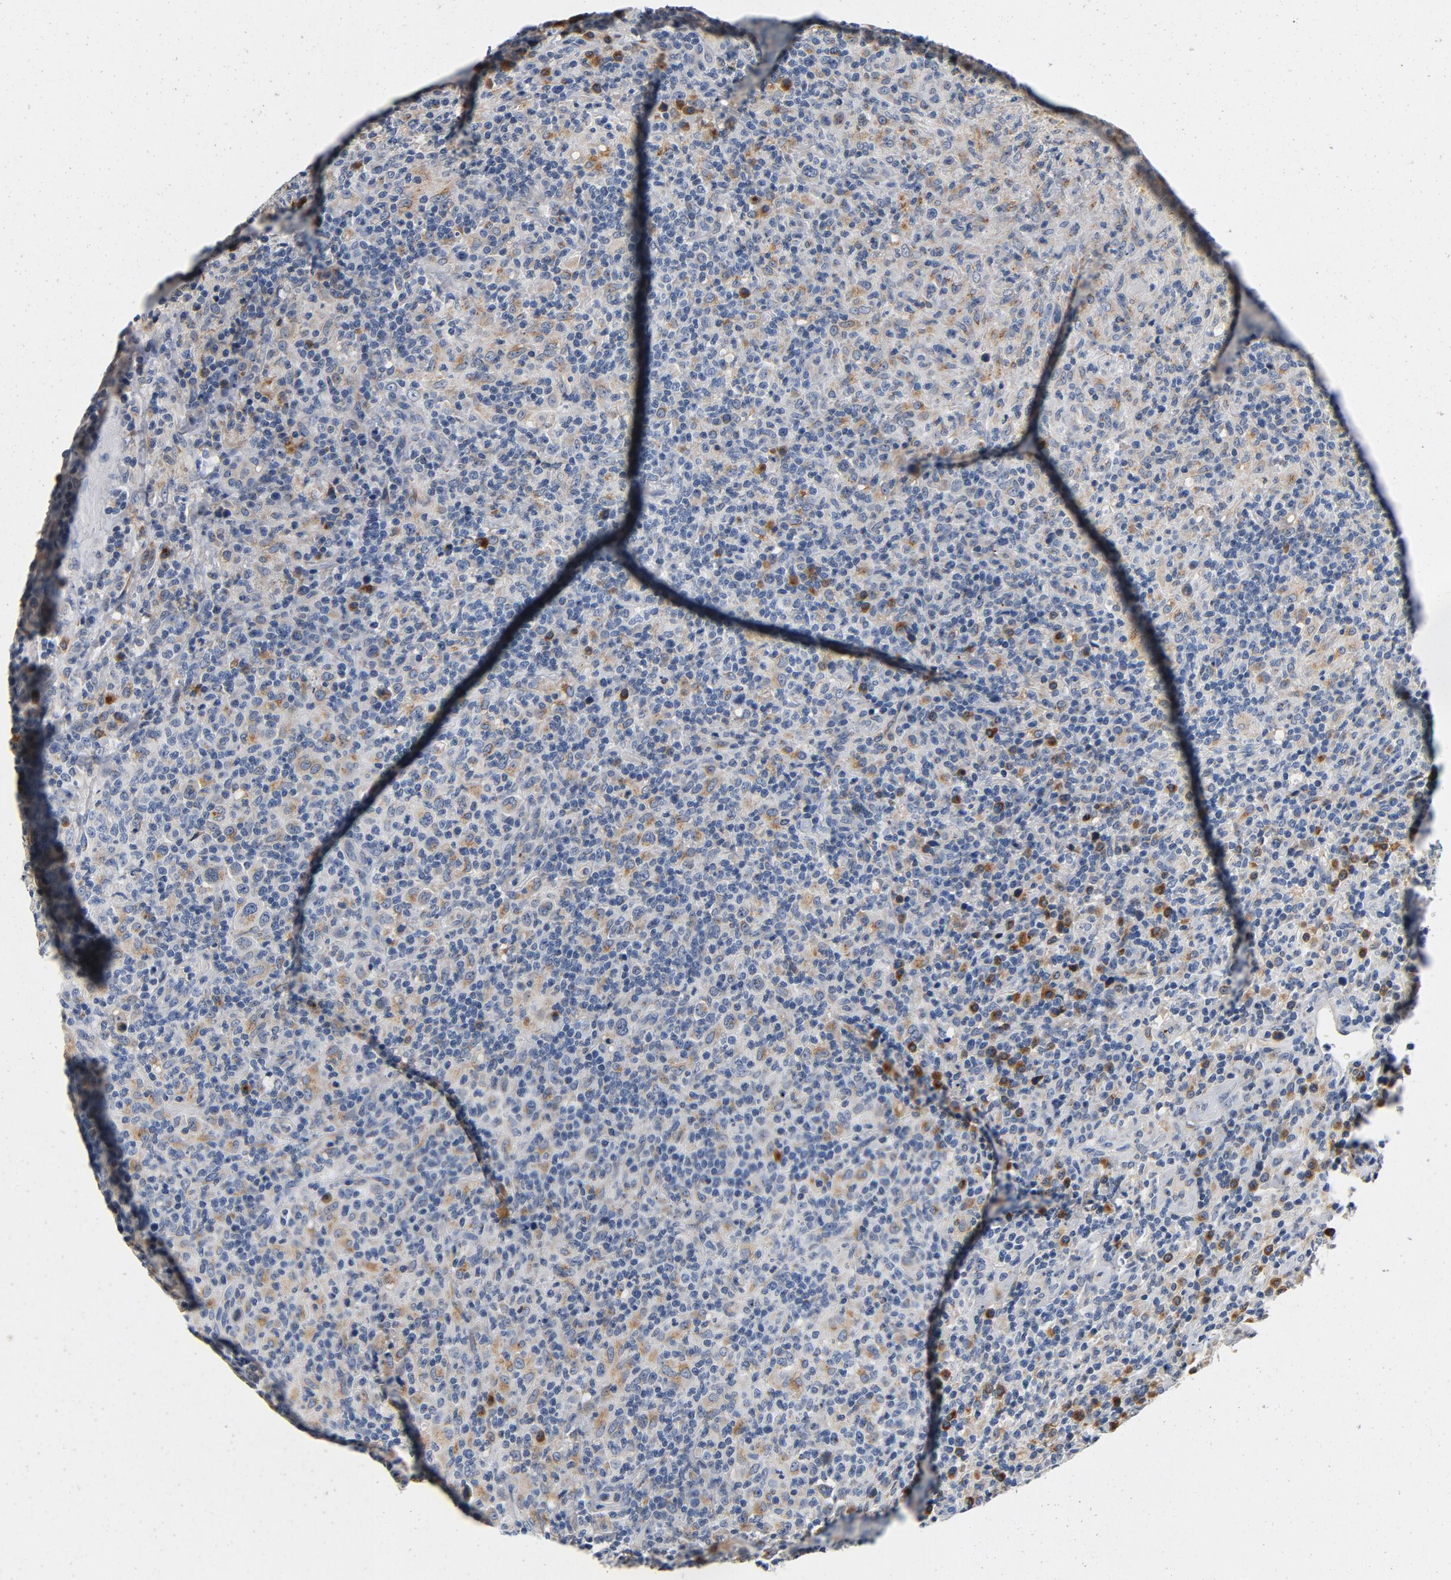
{"staining": {"intensity": "weak", "quantity": "<25%", "location": "cytoplasmic/membranous"}, "tissue": "lymphoma", "cell_type": "Tumor cells", "image_type": "cancer", "snomed": [{"axis": "morphology", "description": "Hodgkin's disease, NOS"}, {"axis": "topography", "description": "Lymph node"}], "caption": "Micrograph shows no protein expression in tumor cells of Hodgkin's disease tissue.", "gene": "LMAN2", "patient": {"sex": "male", "age": 65}}